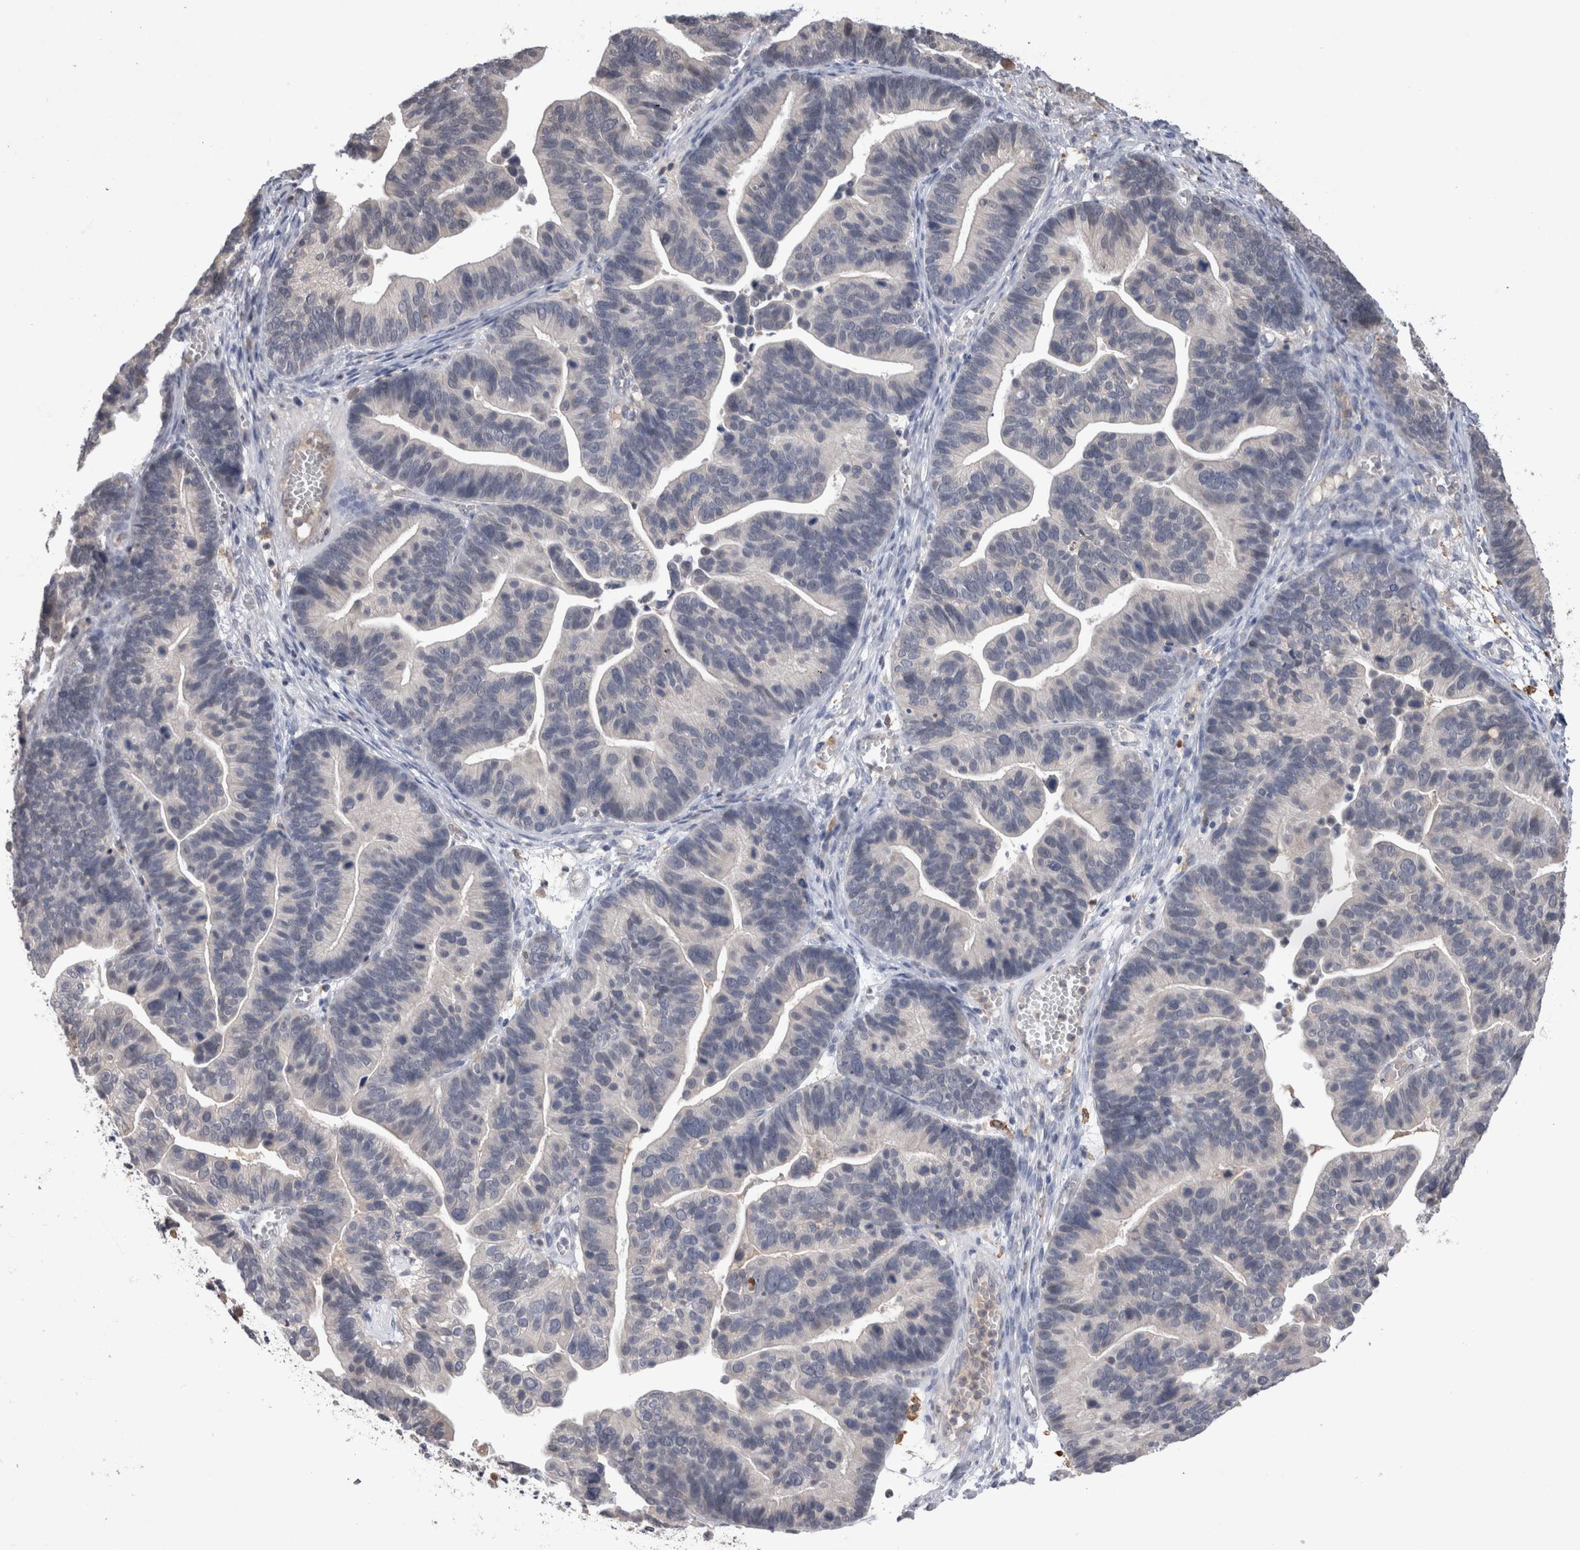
{"staining": {"intensity": "negative", "quantity": "none", "location": "none"}, "tissue": "ovarian cancer", "cell_type": "Tumor cells", "image_type": "cancer", "snomed": [{"axis": "morphology", "description": "Cystadenocarcinoma, serous, NOS"}, {"axis": "topography", "description": "Ovary"}], "caption": "DAB immunohistochemical staining of ovarian cancer demonstrates no significant staining in tumor cells. (Brightfield microscopy of DAB (3,3'-diaminobenzidine) IHC at high magnification).", "gene": "VSIG4", "patient": {"sex": "female", "age": 56}}